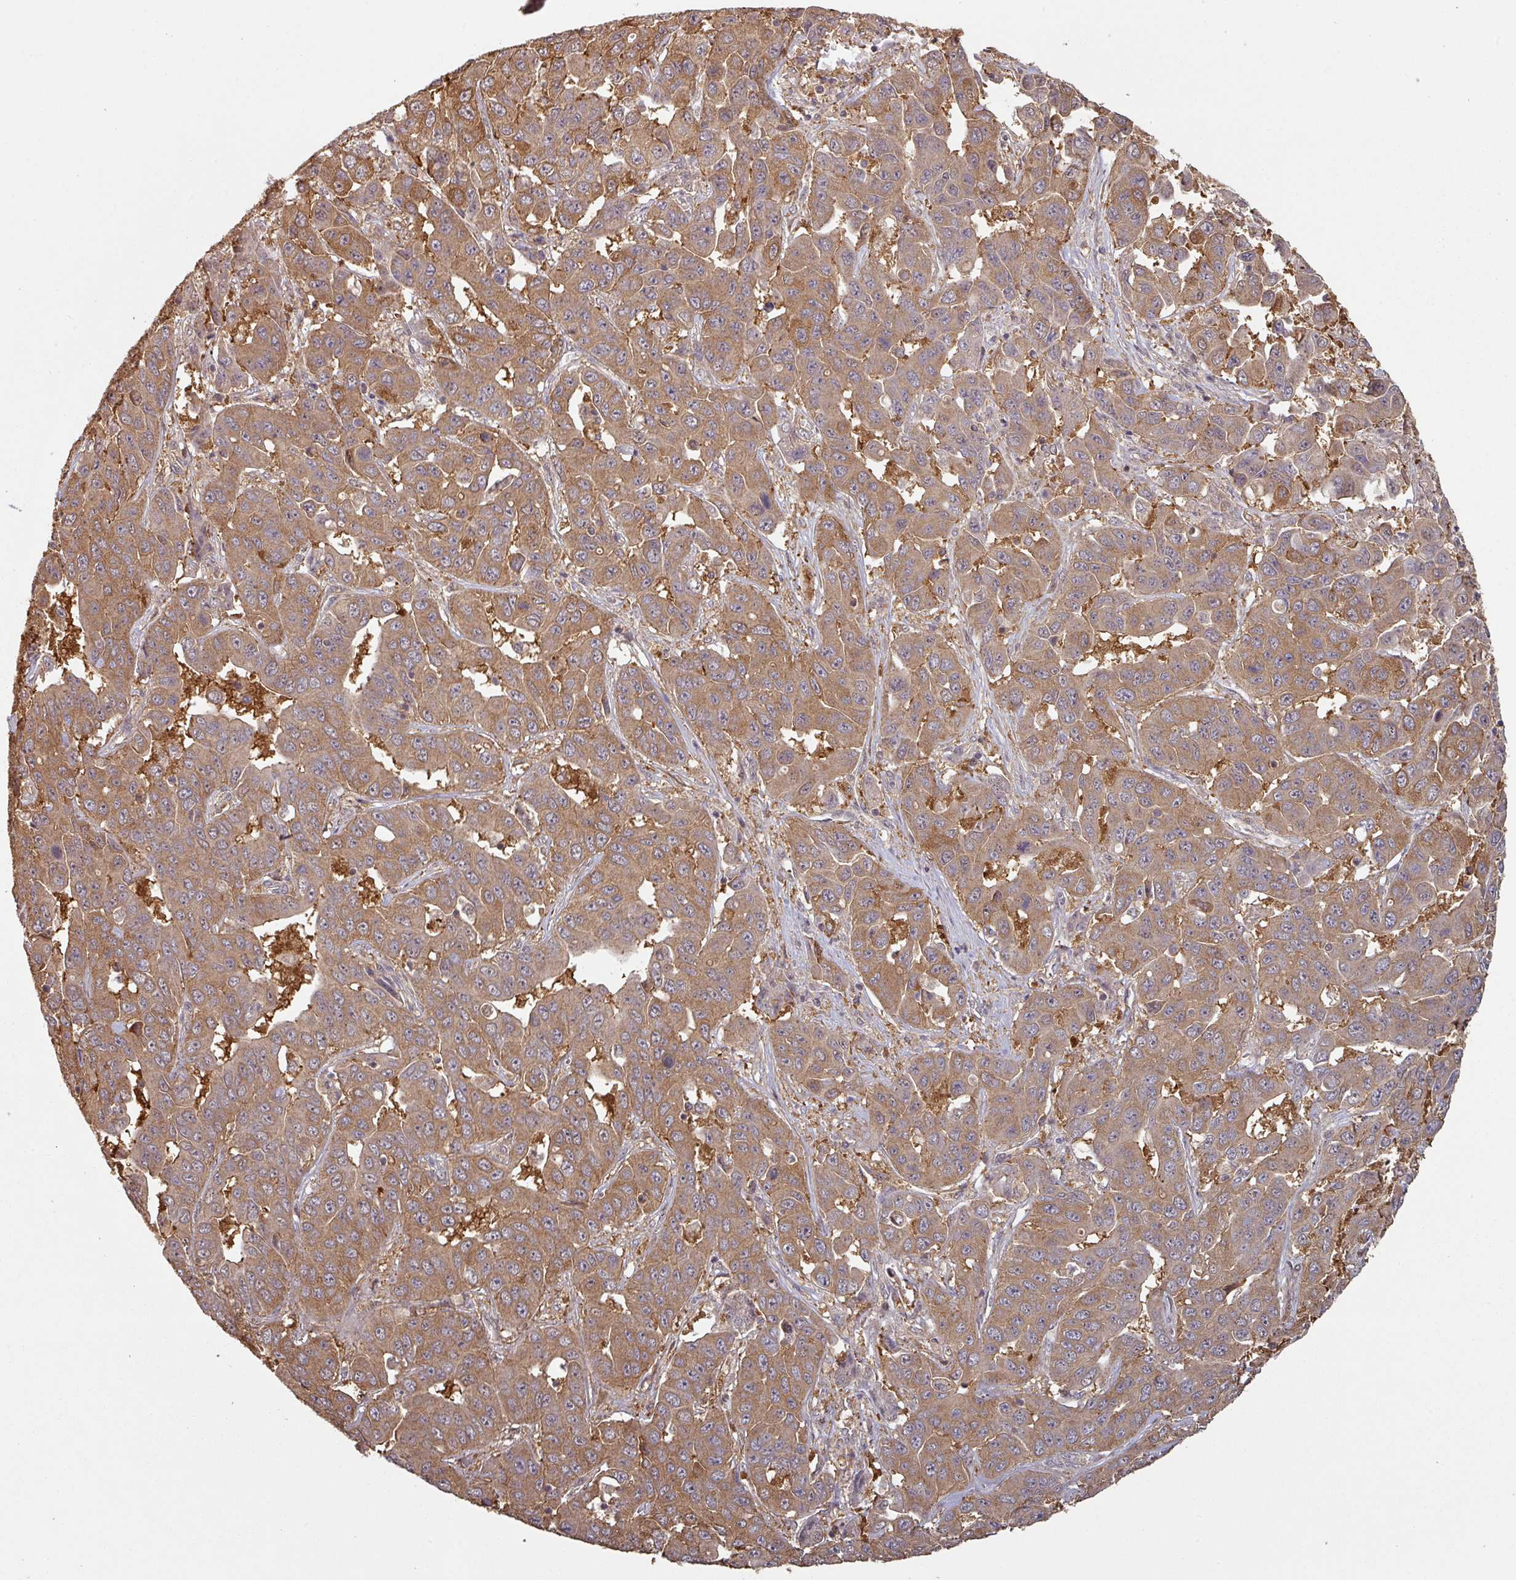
{"staining": {"intensity": "moderate", "quantity": ">75%", "location": "cytoplasmic/membranous"}, "tissue": "liver cancer", "cell_type": "Tumor cells", "image_type": "cancer", "snomed": [{"axis": "morphology", "description": "Cholangiocarcinoma"}, {"axis": "topography", "description": "Liver"}], "caption": "A brown stain shows moderate cytoplasmic/membranous expression of a protein in human liver cancer tumor cells.", "gene": "ZNF322", "patient": {"sex": "female", "age": 52}}